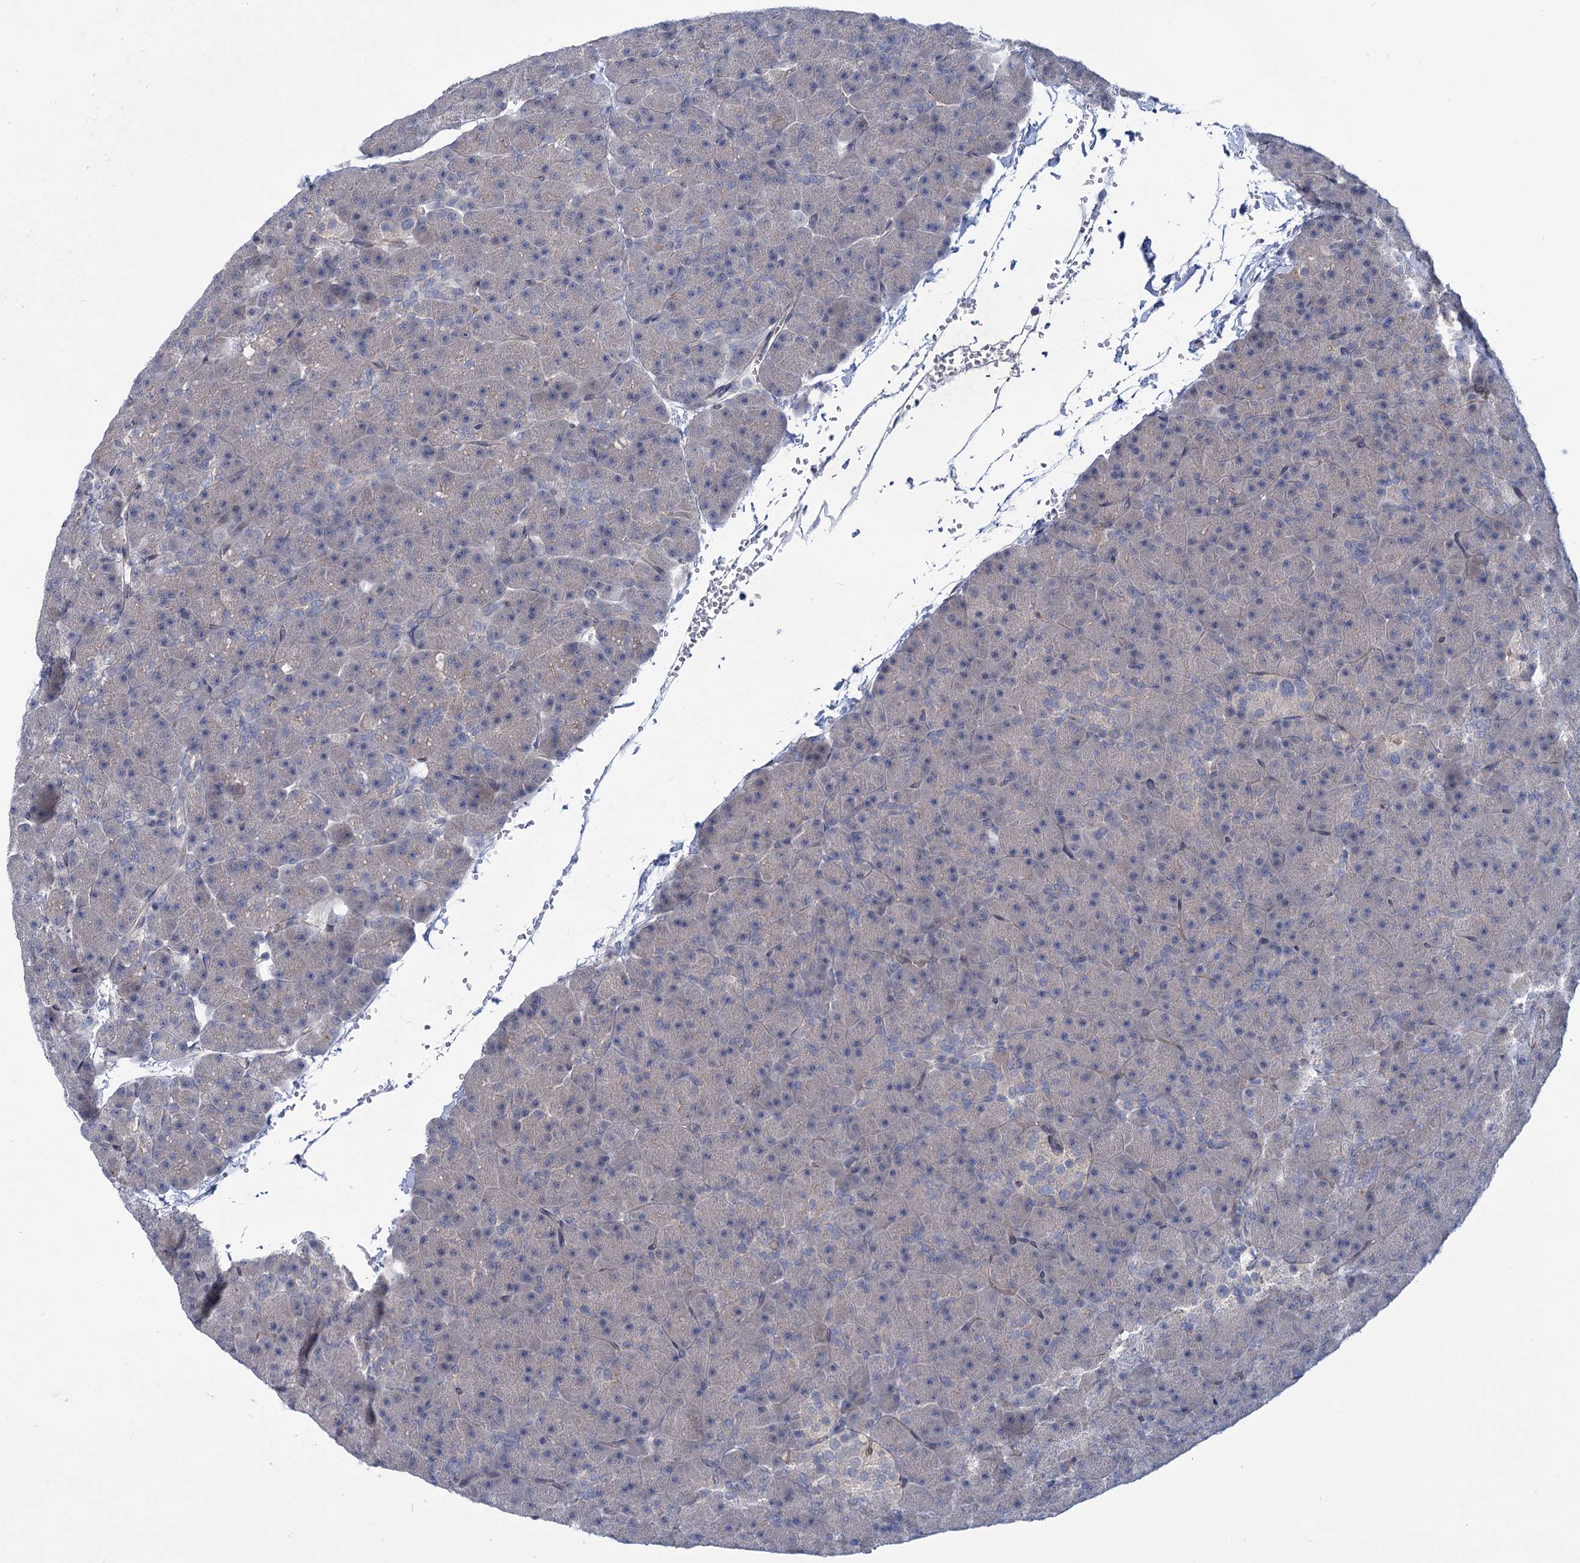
{"staining": {"intensity": "weak", "quantity": "25%-75%", "location": "cytoplasmic/membranous"}, "tissue": "pancreas", "cell_type": "Exocrine glandular cells", "image_type": "normal", "snomed": [{"axis": "morphology", "description": "Normal tissue, NOS"}, {"axis": "topography", "description": "Pancreas"}], "caption": "Pancreas stained for a protein displays weak cytoplasmic/membranous positivity in exocrine glandular cells. (DAB IHC with brightfield microscopy, high magnification).", "gene": "MBLAC2", "patient": {"sex": "male", "age": 36}}